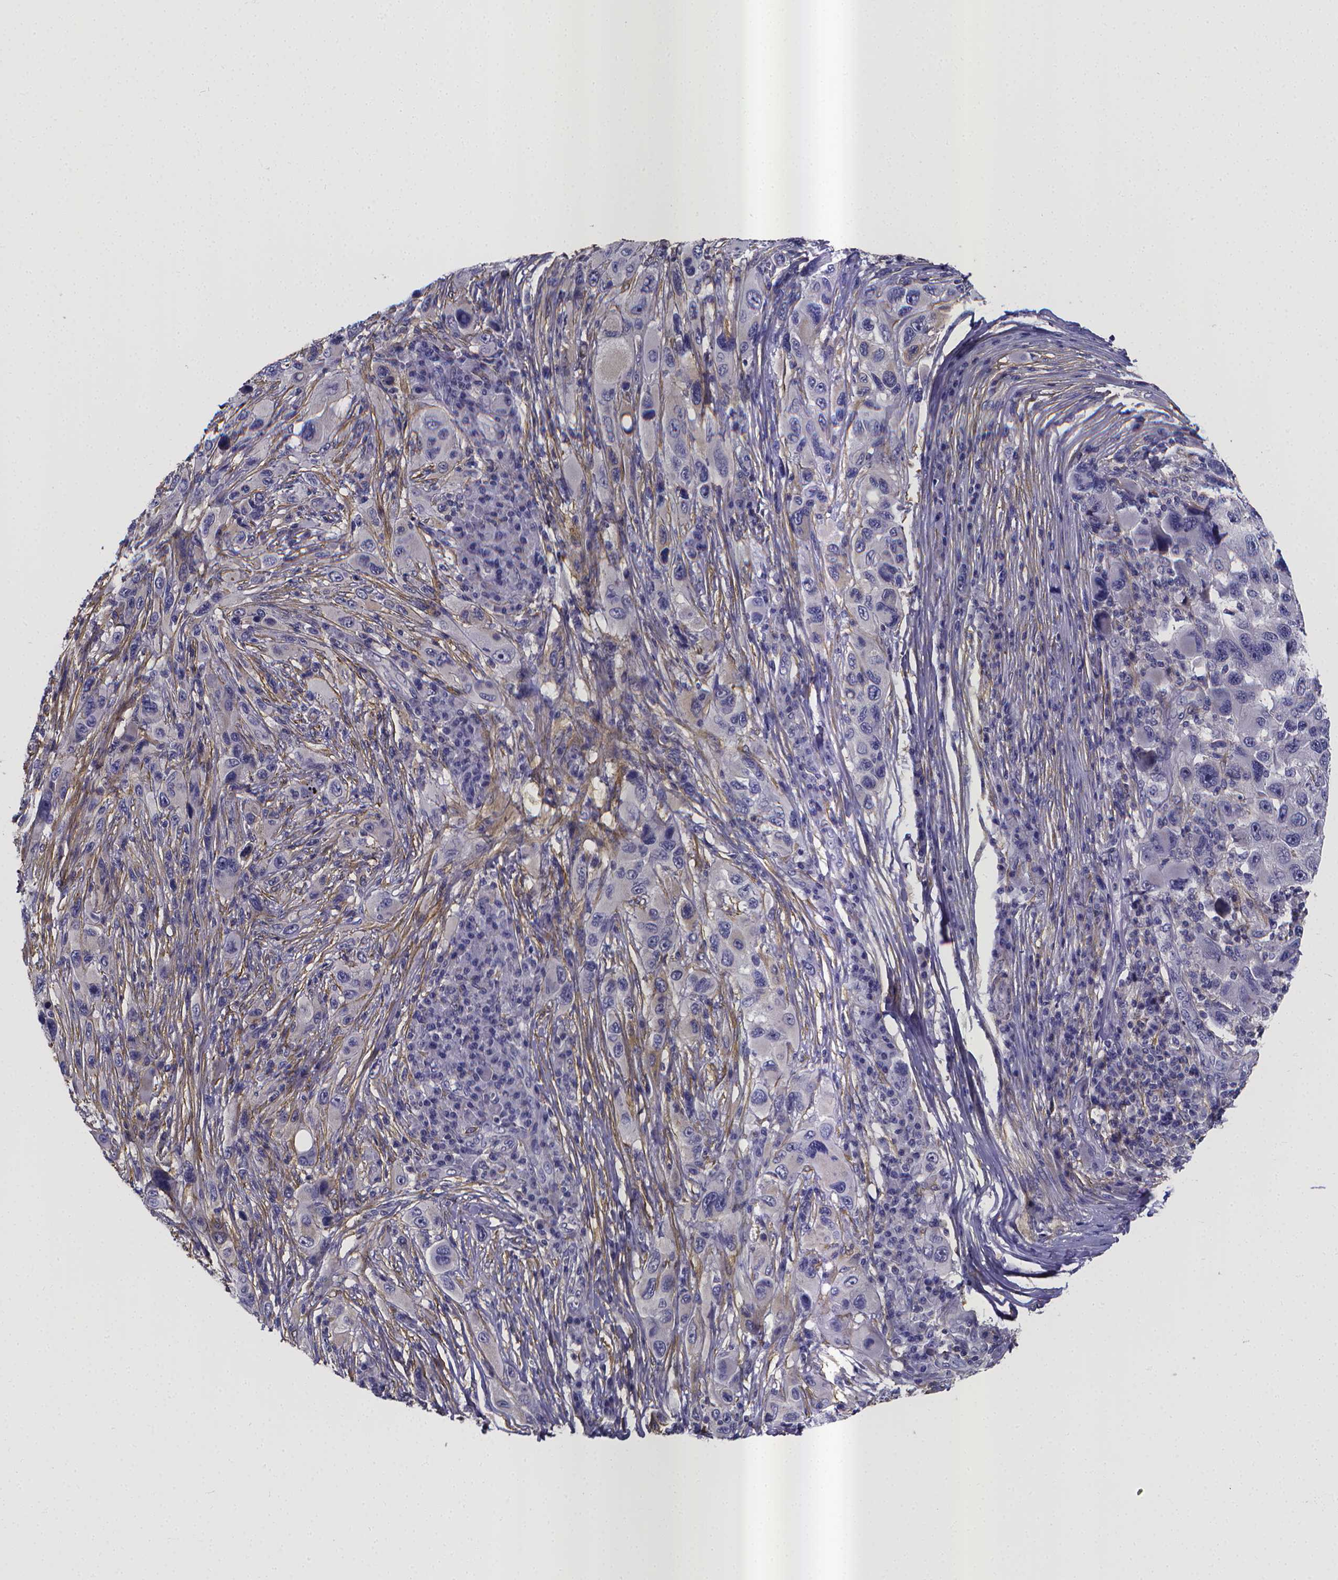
{"staining": {"intensity": "negative", "quantity": "none", "location": "none"}, "tissue": "melanoma", "cell_type": "Tumor cells", "image_type": "cancer", "snomed": [{"axis": "morphology", "description": "Malignant melanoma, NOS"}, {"axis": "topography", "description": "Skin"}], "caption": "Image shows no significant protein positivity in tumor cells of malignant melanoma. (Immunohistochemistry, brightfield microscopy, high magnification).", "gene": "RERG", "patient": {"sex": "male", "age": 53}}